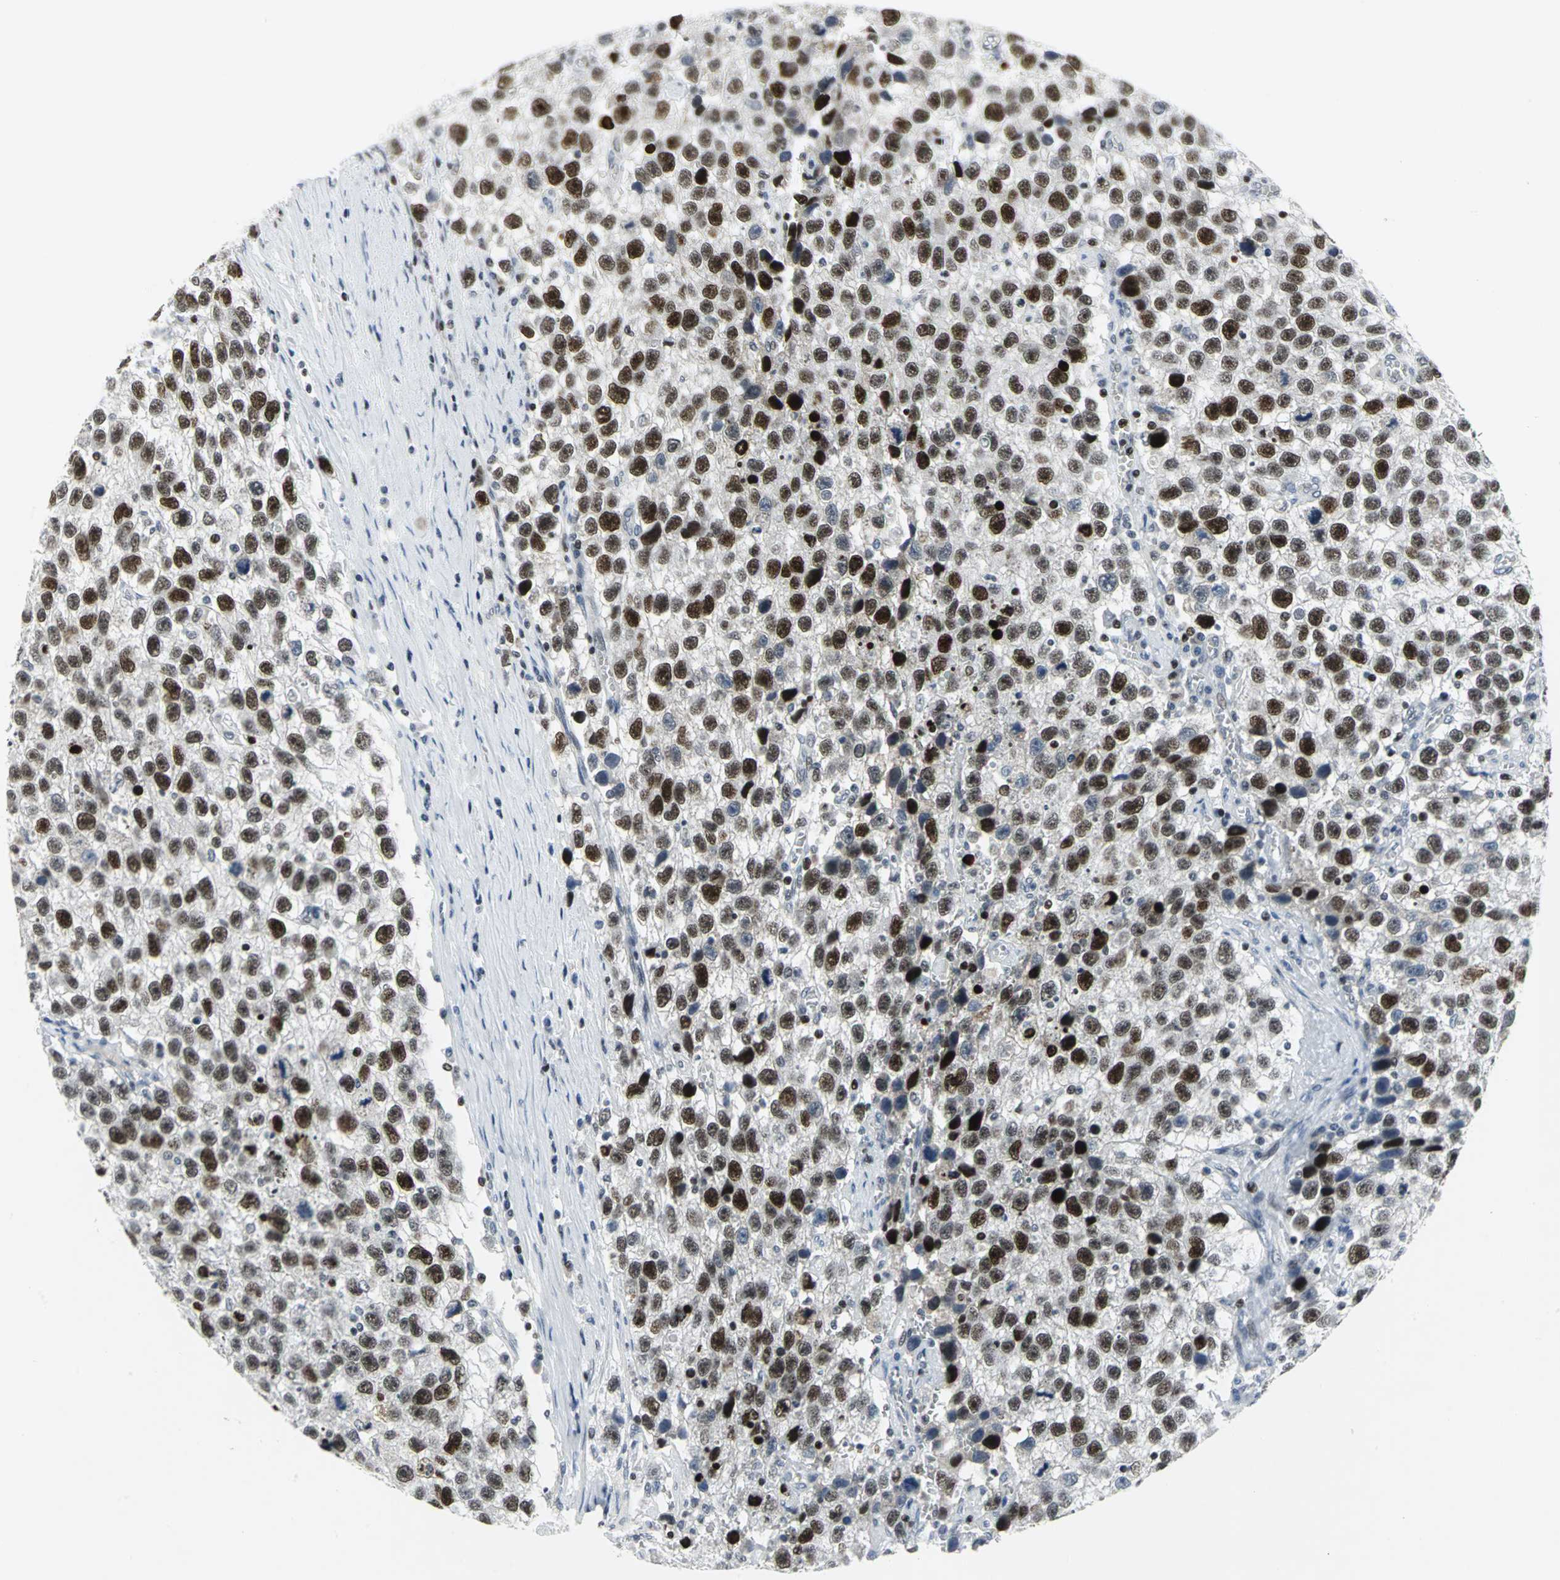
{"staining": {"intensity": "strong", "quantity": ">75%", "location": "nuclear"}, "tissue": "testis cancer", "cell_type": "Tumor cells", "image_type": "cancer", "snomed": [{"axis": "morphology", "description": "Seminoma, NOS"}, {"axis": "topography", "description": "Testis"}], "caption": "This image demonstrates testis cancer stained with IHC to label a protein in brown. The nuclear of tumor cells show strong positivity for the protein. Nuclei are counter-stained blue.", "gene": "RPA1", "patient": {"sex": "male", "age": 33}}